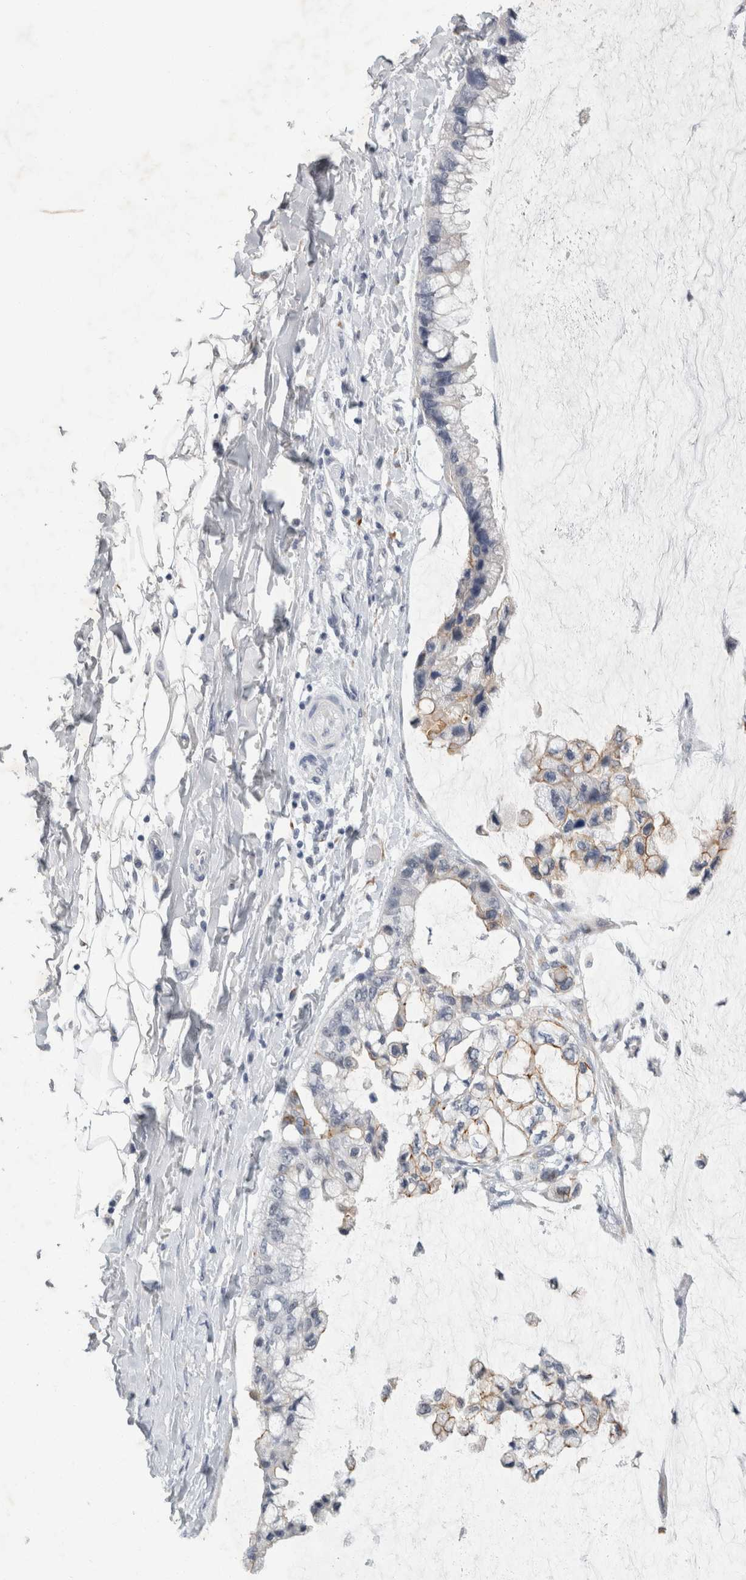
{"staining": {"intensity": "weak", "quantity": "<25%", "location": "cytoplasmic/membranous"}, "tissue": "ovarian cancer", "cell_type": "Tumor cells", "image_type": "cancer", "snomed": [{"axis": "morphology", "description": "Cystadenocarcinoma, mucinous, NOS"}, {"axis": "topography", "description": "Ovary"}], "caption": "The photomicrograph reveals no significant positivity in tumor cells of ovarian cancer.", "gene": "NIPA1", "patient": {"sex": "female", "age": 39}}